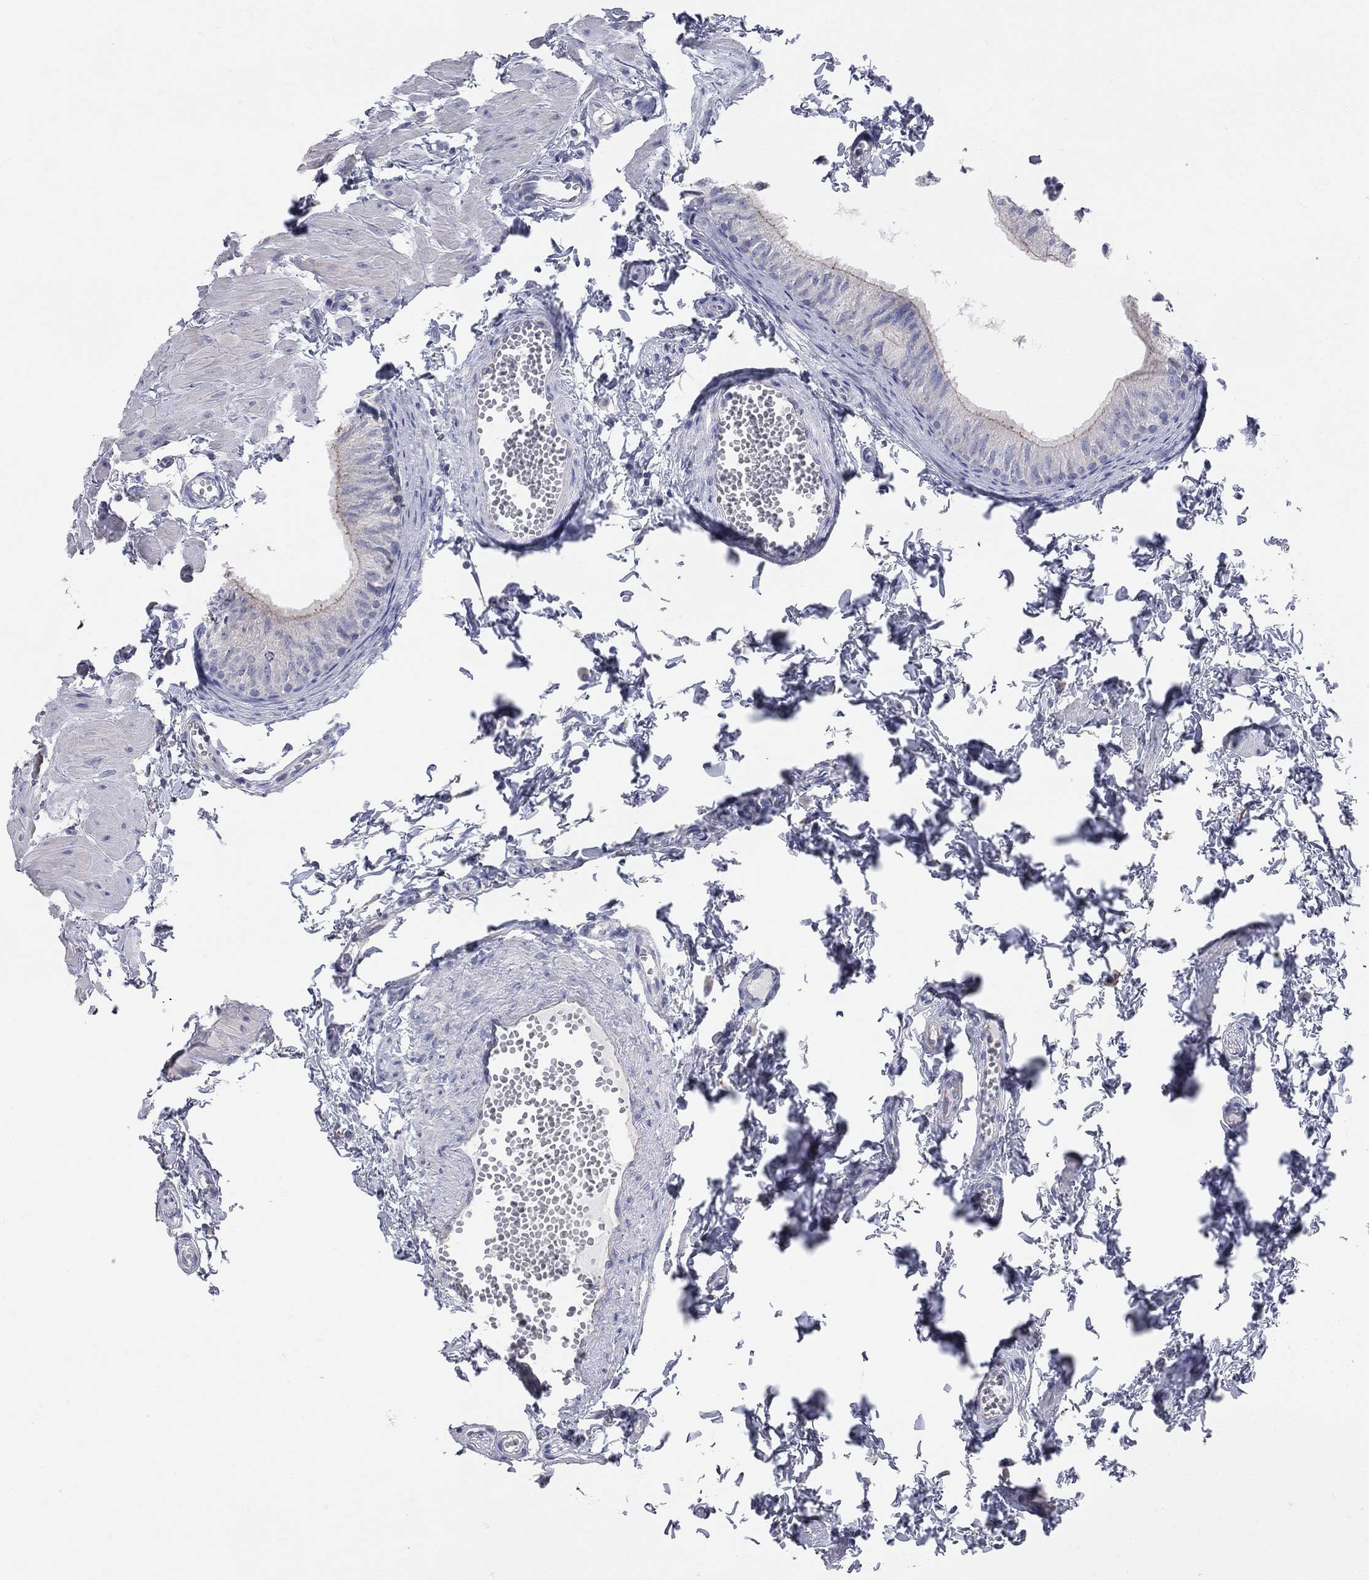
{"staining": {"intensity": "strong", "quantity": "<25%", "location": "cytoplasmic/membranous"}, "tissue": "epididymis", "cell_type": "Glandular cells", "image_type": "normal", "snomed": [{"axis": "morphology", "description": "Normal tissue, NOS"}, {"axis": "topography", "description": "Epididymis"}], "caption": "IHC (DAB (3,3'-diaminobenzidine)) staining of normal human epididymis demonstrates strong cytoplasmic/membranous protein positivity in approximately <25% of glandular cells.", "gene": "AOX1", "patient": {"sex": "male", "age": 22}}